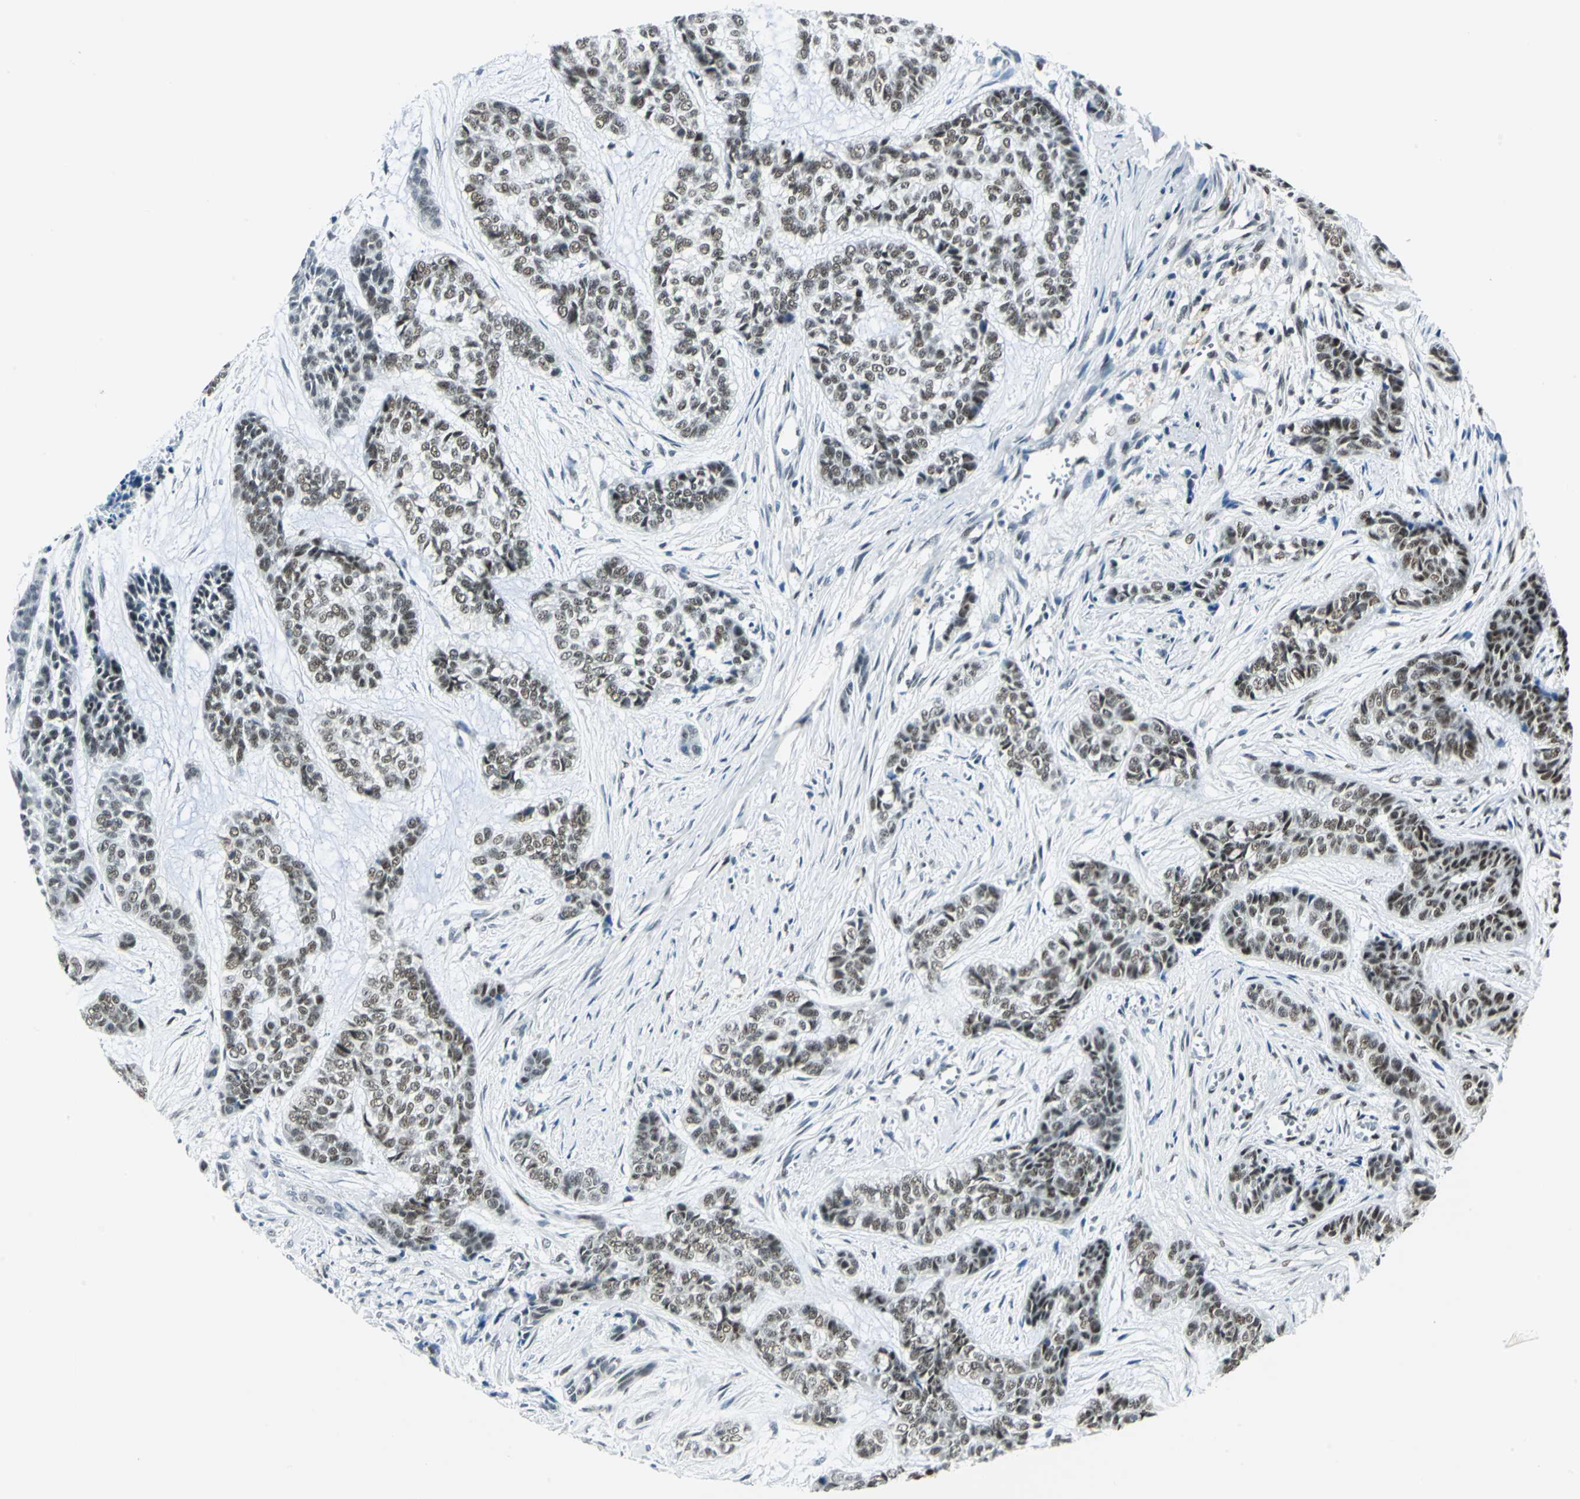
{"staining": {"intensity": "weak", "quantity": "25%-75%", "location": "nuclear"}, "tissue": "skin cancer", "cell_type": "Tumor cells", "image_type": "cancer", "snomed": [{"axis": "morphology", "description": "Basal cell carcinoma"}, {"axis": "topography", "description": "Skin"}], "caption": "Tumor cells demonstrate weak nuclear positivity in approximately 25%-75% of cells in skin cancer. Using DAB (brown) and hematoxylin (blue) stains, captured at high magnification using brightfield microscopy.", "gene": "MTMR10", "patient": {"sex": "female", "age": 64}}